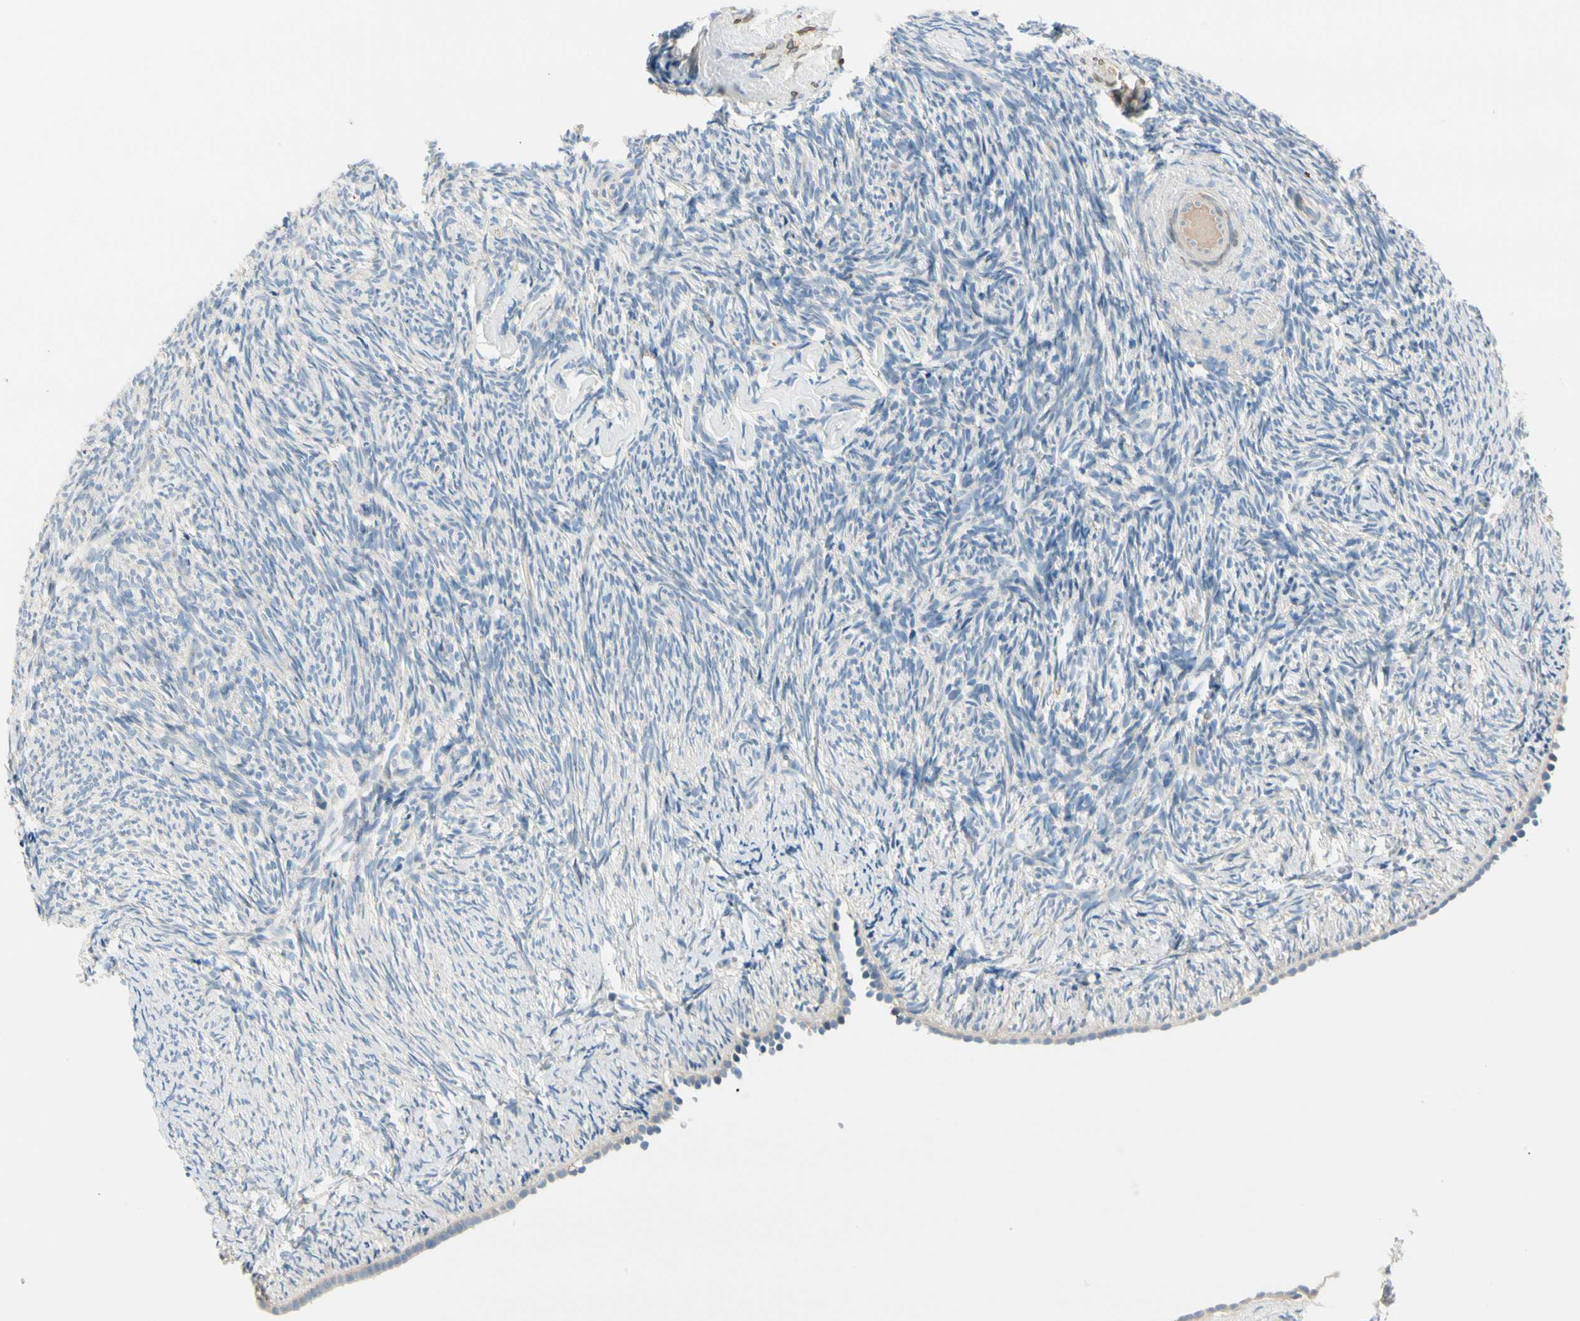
{"staining": {"intensity": "negative", "quantity": "none", "location": "none"}, "tissue": "ovary", "cell_type": "Ovarian stroma cells", "image_type": "normal", "snomed": [{"axis": "morphology", "description": "Normal tissue, NOS"}, {"axis": "topography", "description": "Ovary"}], "caption": "The image displays no significant positivity in ovarian stroma cells of ovary. (DAB immunohistochemistry (IHC) visualized using brightfield microscopy, high magnification).", "gene": "ADGRA3", "patient": {"sex": "female", "age": 60}}